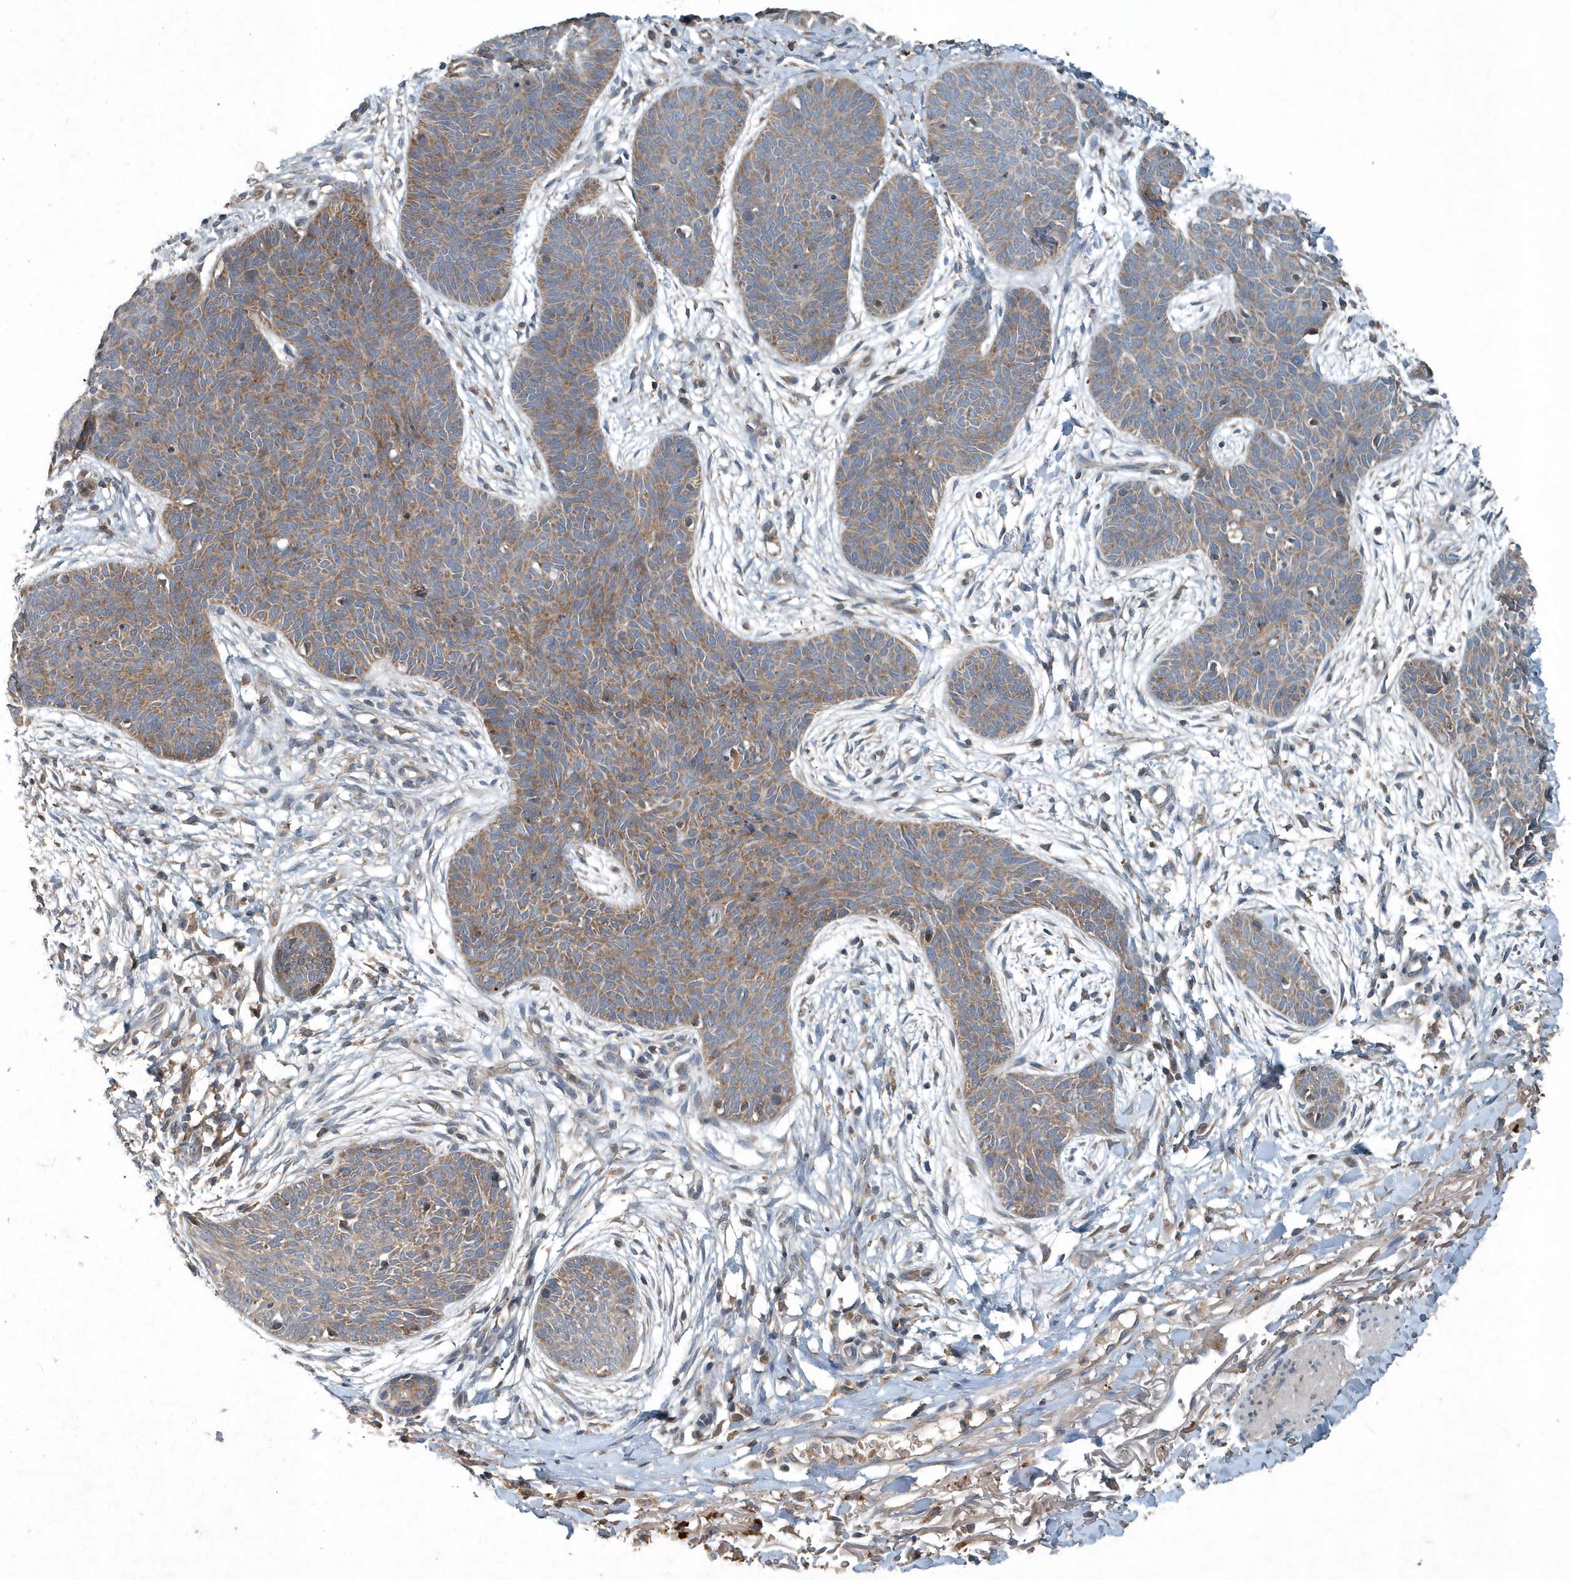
{"staining": {"intensity": "moderate", "quantity": "25%-75%", "location": "cytoplasmic/membranous"}, "tissue": "skin cancer", "cell_type": "Tumor cells", "image_type": "cancer", "snomed": [{"axis": "morphology", "description": "Basal cell carcinoma"}, {"axis": "topography", "description": "Skin"}], "caption": "Immunohistochemistry (IHC) (DAB) staining of human skin cancer (basal cell carcinoma) shows moderate cytoplasmic/membranous protein positivity in about 25%-75% of tumor cells.", "gene": "SCFD2", "patient": {"sex": "male", "age": 85}}